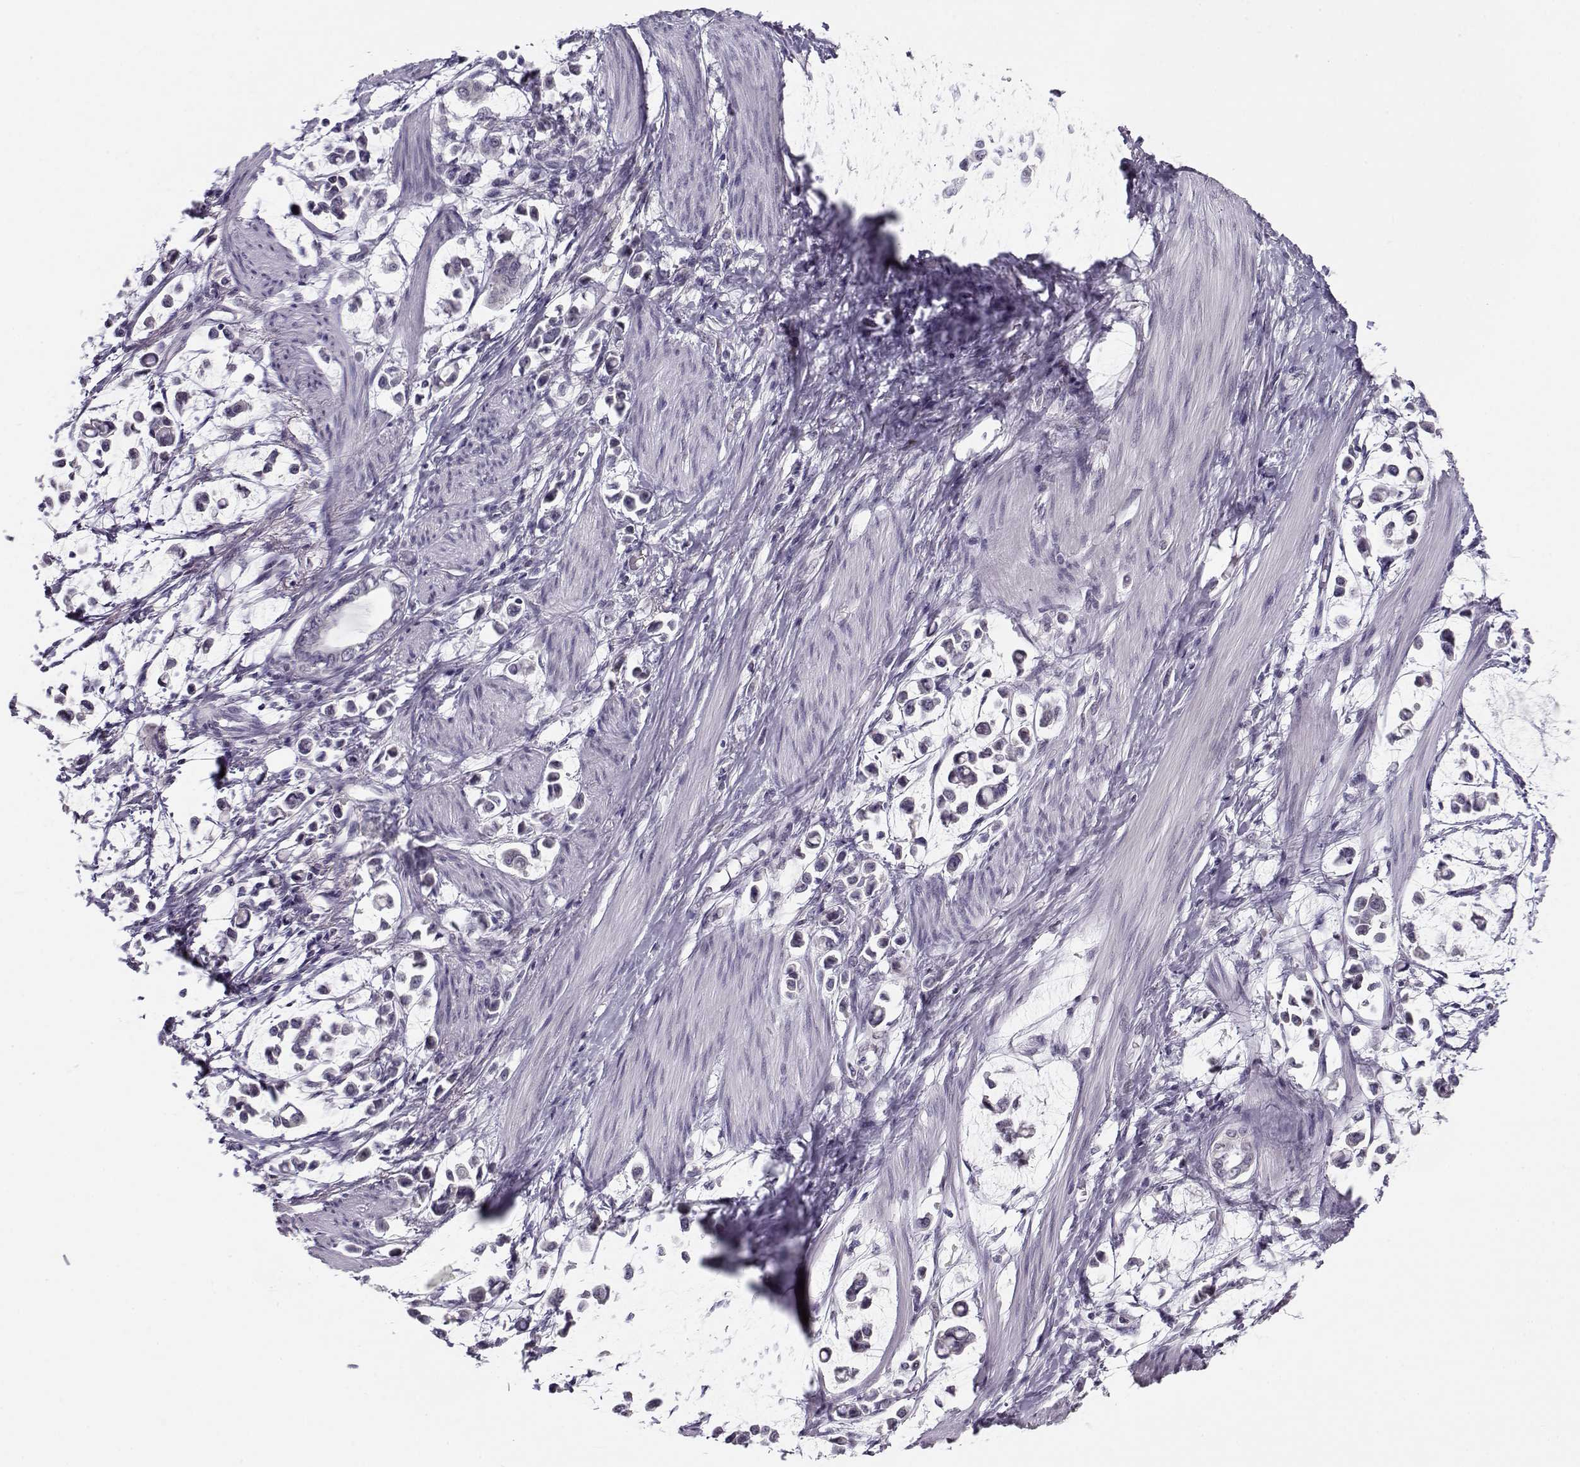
{"staining": {"intensity": "negative", "quantity": "none", "location": "none"}, "tissue": "stomach cancer", "cell_type": "Tumor cells", "image_type": "cancer", "snomed": [{"axis": "morphology", "description": "Adenocarcinoma, NOS"}, {"axis": "topography", "description": "Stomach"}], "caption": "This photomicrograph is of stomach adenocarcinoma stained with immunohistochemistry to label a protein in brown with the nuclei are counter-stained blue. There is no positivity in tumor cells.", "gene": "C16orf86", "patient": {"sex": "male", "age": 82}}